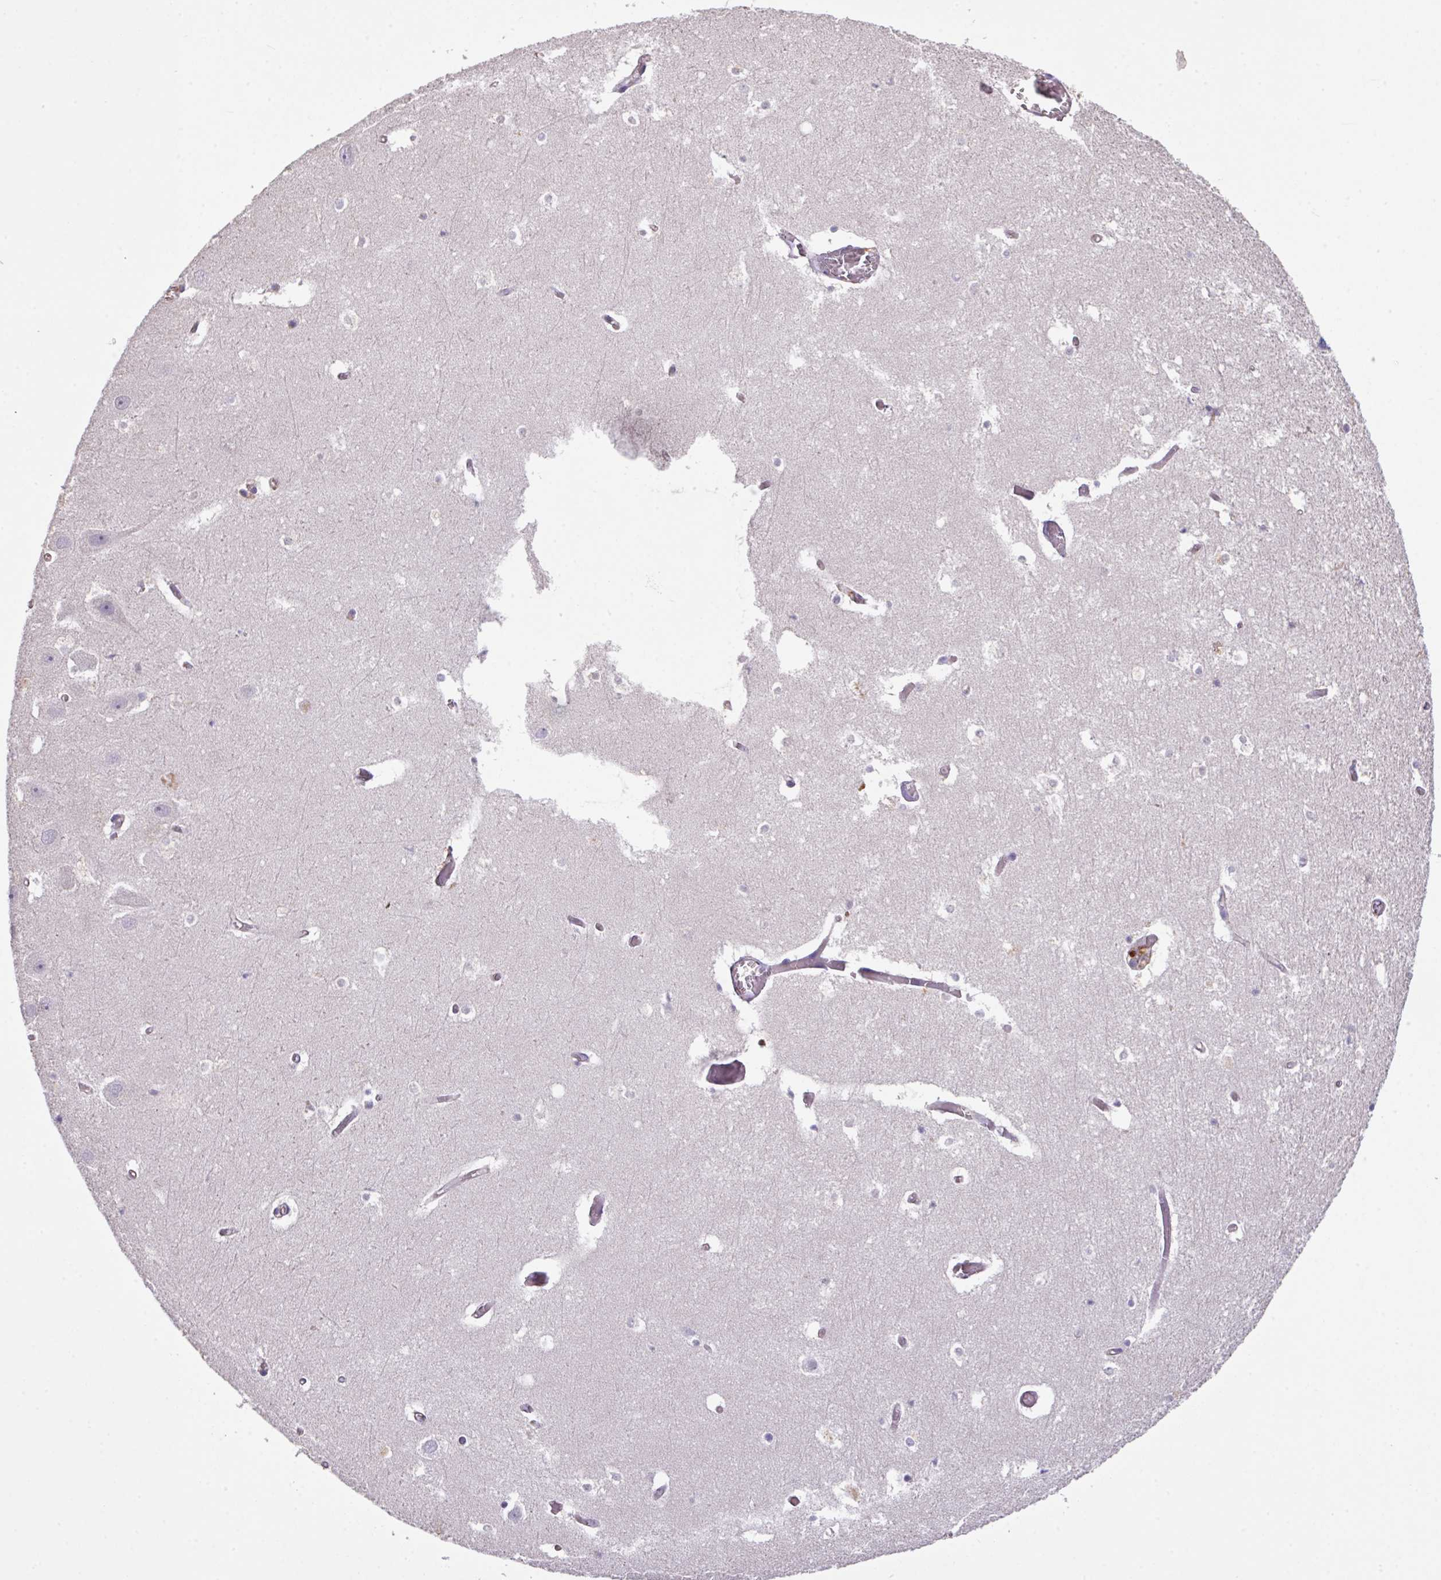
{"staining": {"intensity": "negative", "quantity": "none", "location": "none"}, "tissue": "hippocampus", "cell_type": "Glial cells", "image_type": "normal", "snomed": [{"axis": "morphology", "description": "Normal tissue, NOS"}, {"axis": "topography", "description": "Hippocampus"}], "caption": "High magnification brightfield microscopy of normal hippocampus stained with DAB (brown) and counterstained with hematoxylin (blue): glial cells show no significant staining.", "gene": "PRADC1", "patient": {"sex": "female", "age": 52}}